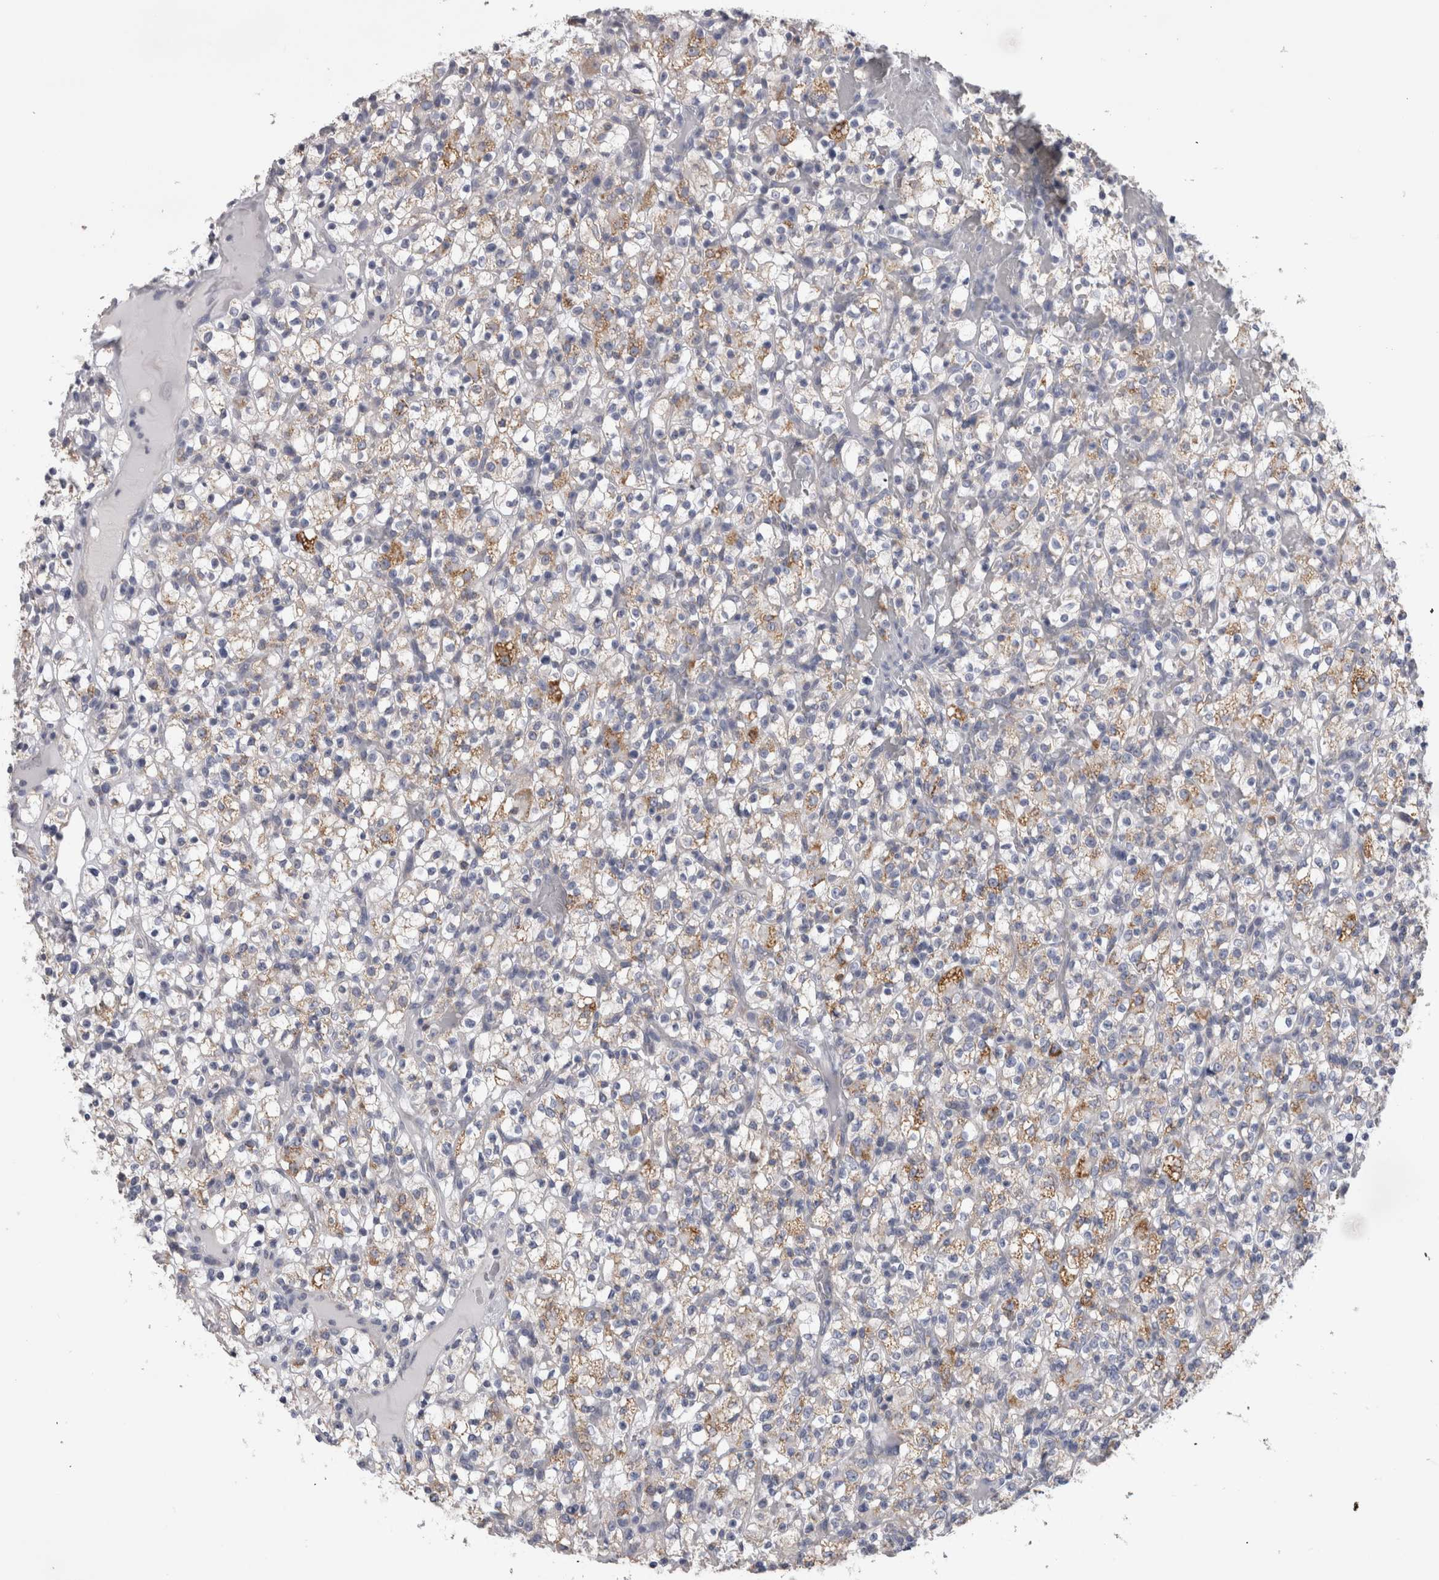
{"staining": {"intensity": "moderate", "quantity": "<25%", "location": "cytoplasmic/membranous"}, "tissue": "renal cancer", "cell_type": "Tumor cells", "image_type": "cancer", "snomed": [{"axis": "morphology", "description": "Normal tissue, NOS"}, {"axis": "morphology", "description": "Adenocarcinoma, NOS"}, {"axis": "topography", "description": "Kidney"}], "caption": "A micrograph of renal cancer (adenocarcinoma) stained for a protein demonstrates moderate cytoplasmic/membranous brown staining in tumor cells. The staining was performed using DAB to visualize the protein expression in brown, while the nuclei were stained in blue with hematoxylin (Magnification: 20x).", "gene": "DHRS4", "patient": {"sex": "female", "age": 72}}